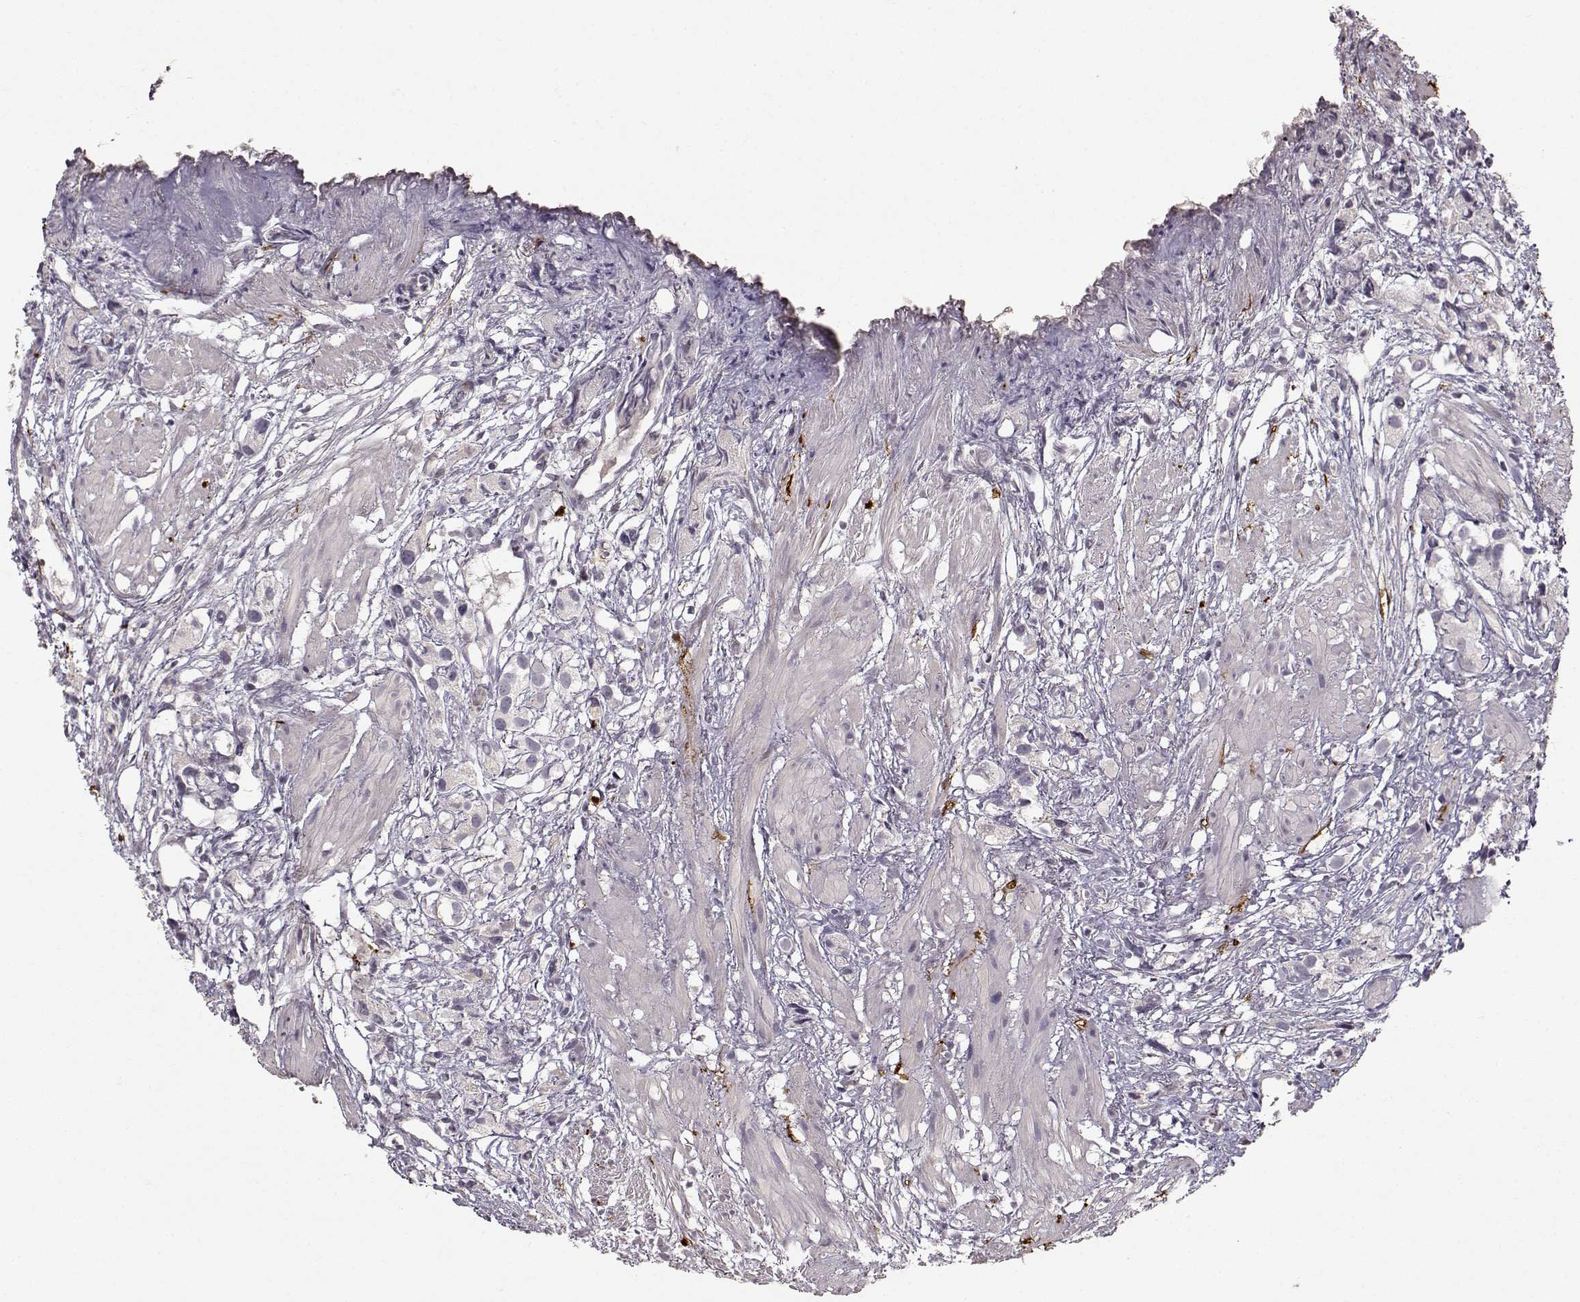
{"staining": {"intensity": "negative", "quantity": "none", "location": "none"}, "tissue": "prostate cancer", "cell_type": "Tumor cells", "image_type": "cancer", "snomed": [{"axis": "morphology", "description": "Adenocarcinoma, High grade"}, {"axis": "topography", "description": "Prostate"}], "caption": "Immunohistochemistry of prostate cancer displays no expression in tumor cells.", "gene": "S100B", "patient": {"sex": "male", "age": 68}}